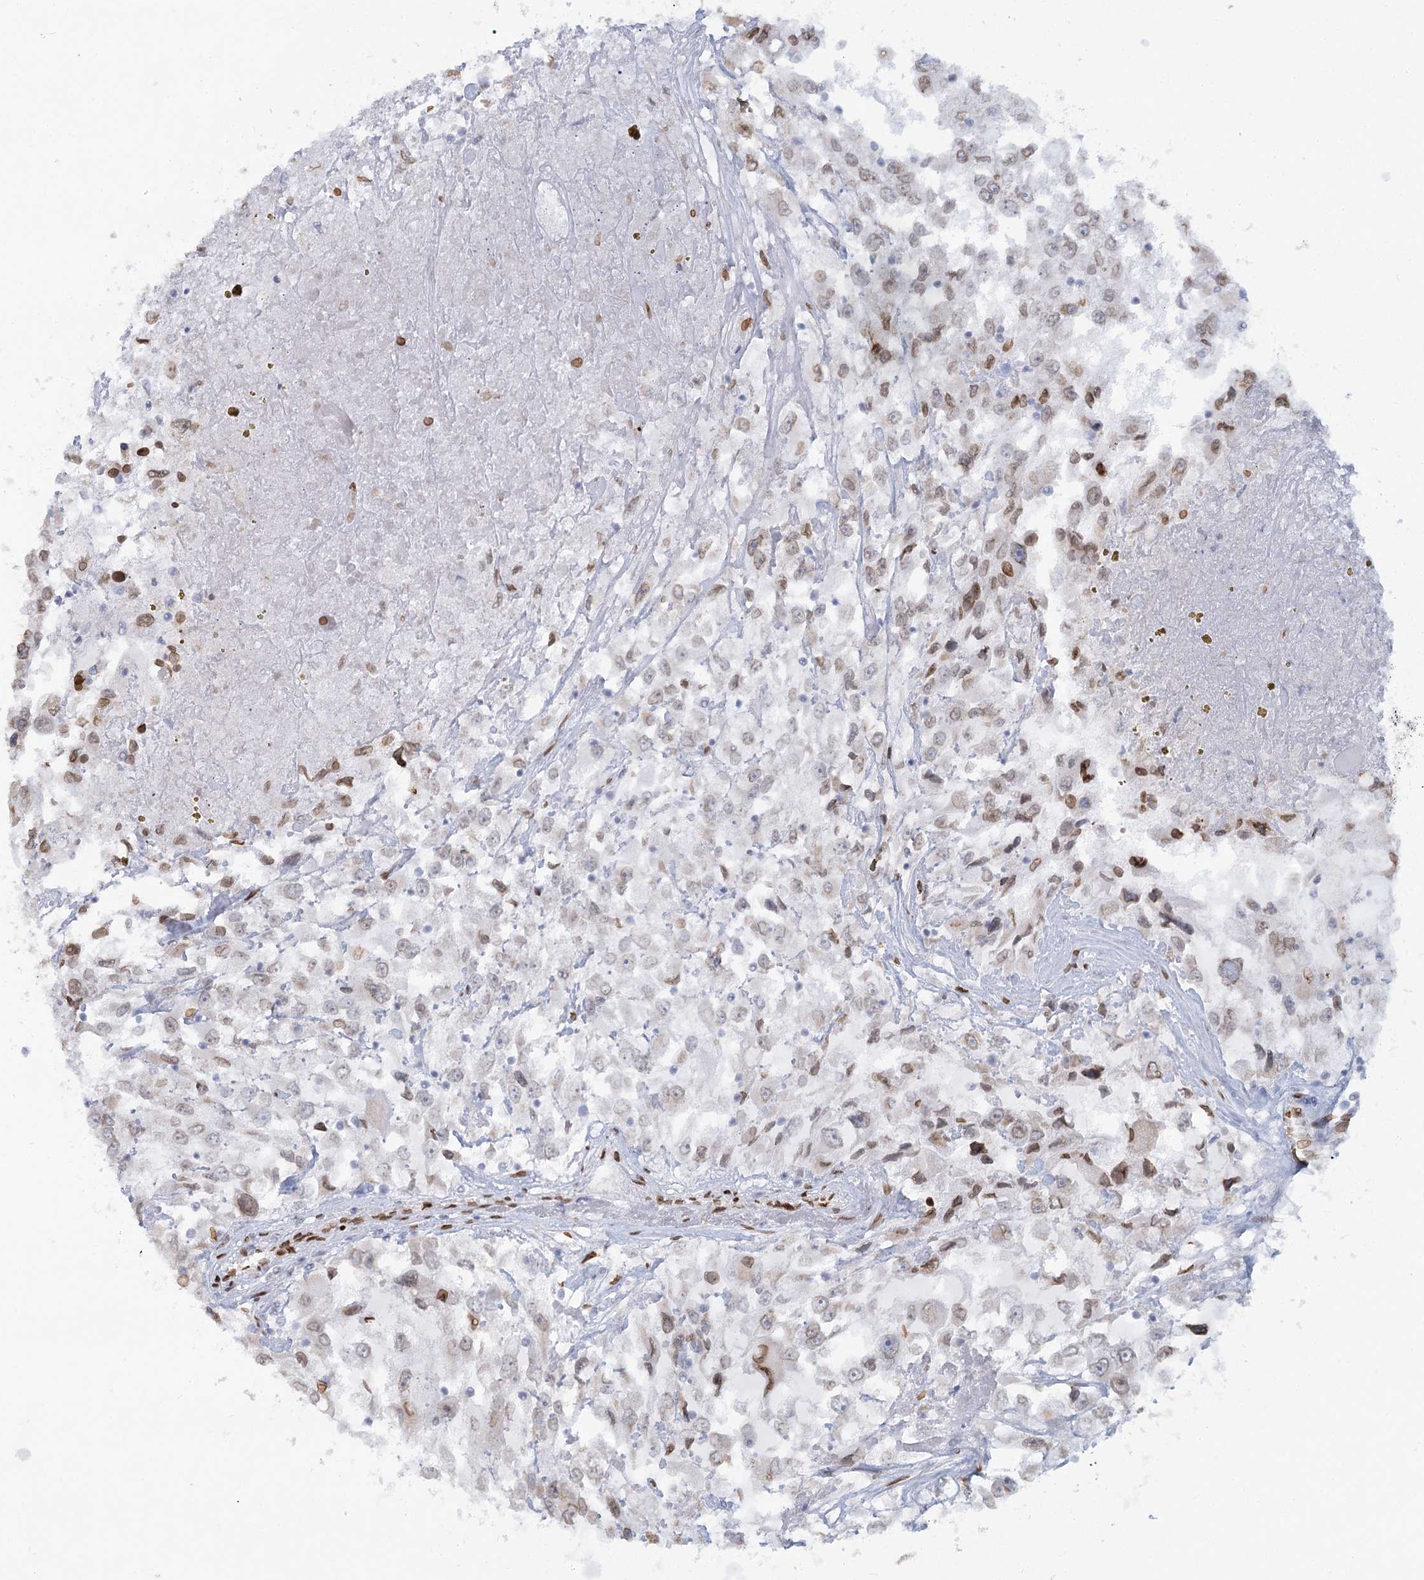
{"staining": {"intensity": "moderate", "quantity": "<25%", "location": "nuclear"}, "tissue": "renal cancer", "cell_type": "Tumor cells", "image_type": "cancer", "snomed": [{"axis": "morphology", "description": "Adenocarcinoma, NOS"}, {"axis": "topography", "description": "Kidney"}], "caption": "Protein staining of renal cancer (adenocarcinoma) tissue shows moderate nuclear expression in approximately <25% of tumor cells.", "gene": "VWA5A", "patient": {"sex": "female", "age": 52}}